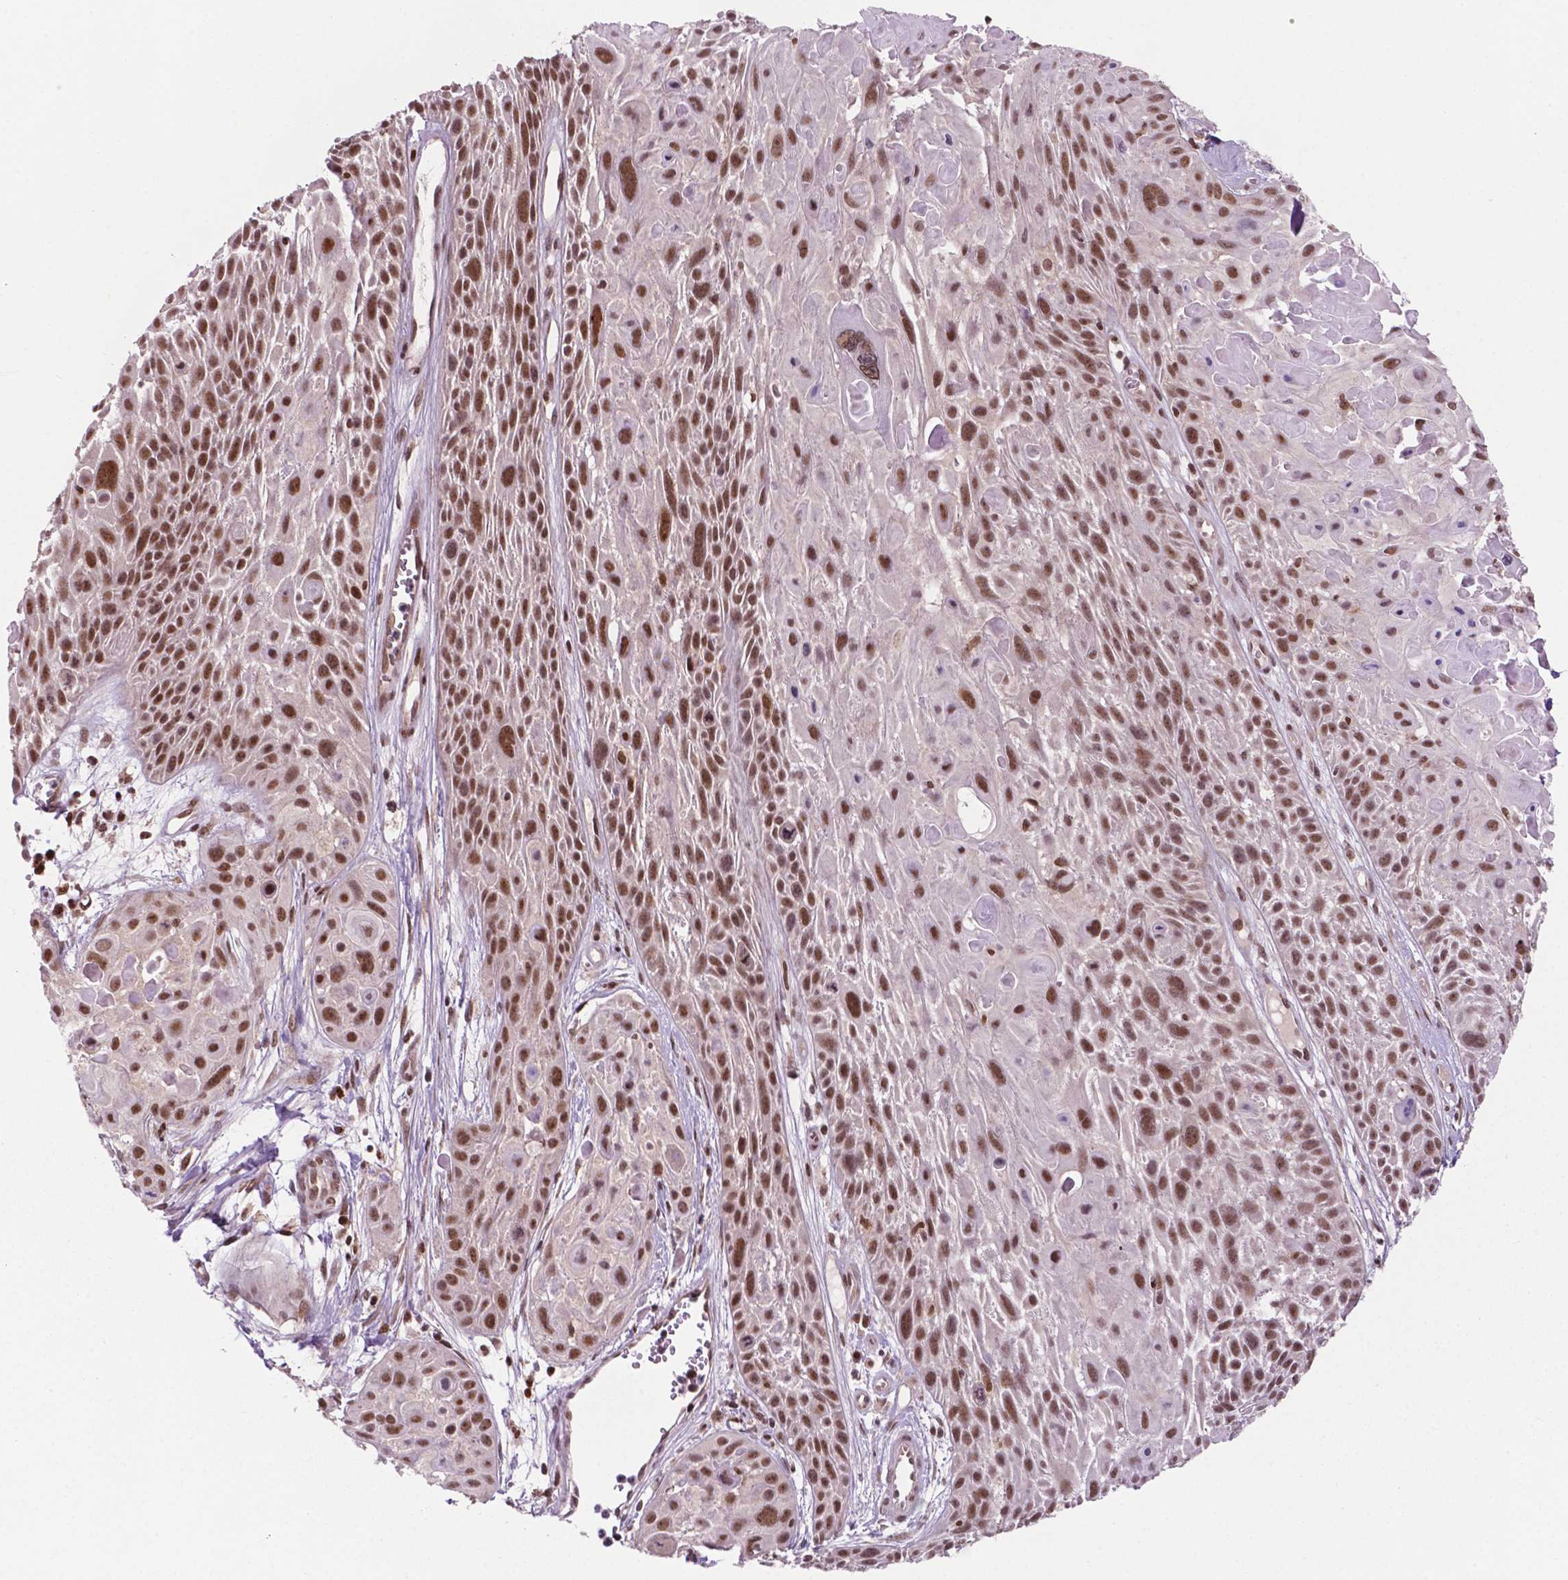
{"staining": {"intensity": "moderate", "quantity": ">75%", "location": "nuclear"}, "tissue": "skin cancer", "cell_type": "Tumor cells", "image_type": "cancer", "snomed": [{"axis": "morphology", "description": "Squamous cell carcinoma, NOS"}, {"axis": "topography", "description": "Skin"}, {"axis": "topography", "description": "Anal"}], "caption": "IHC histopathology image of neoplastic tissue: skin squamous cell carcinoma stained using immunohistochemistry (IHC) shows medium levels of moderate protein expression localized specifically in the nuclear of tumor cells, appearing as a nuclear brown color.", "gene": "PER2", "patient": {"sex": "female", "age": 75}}